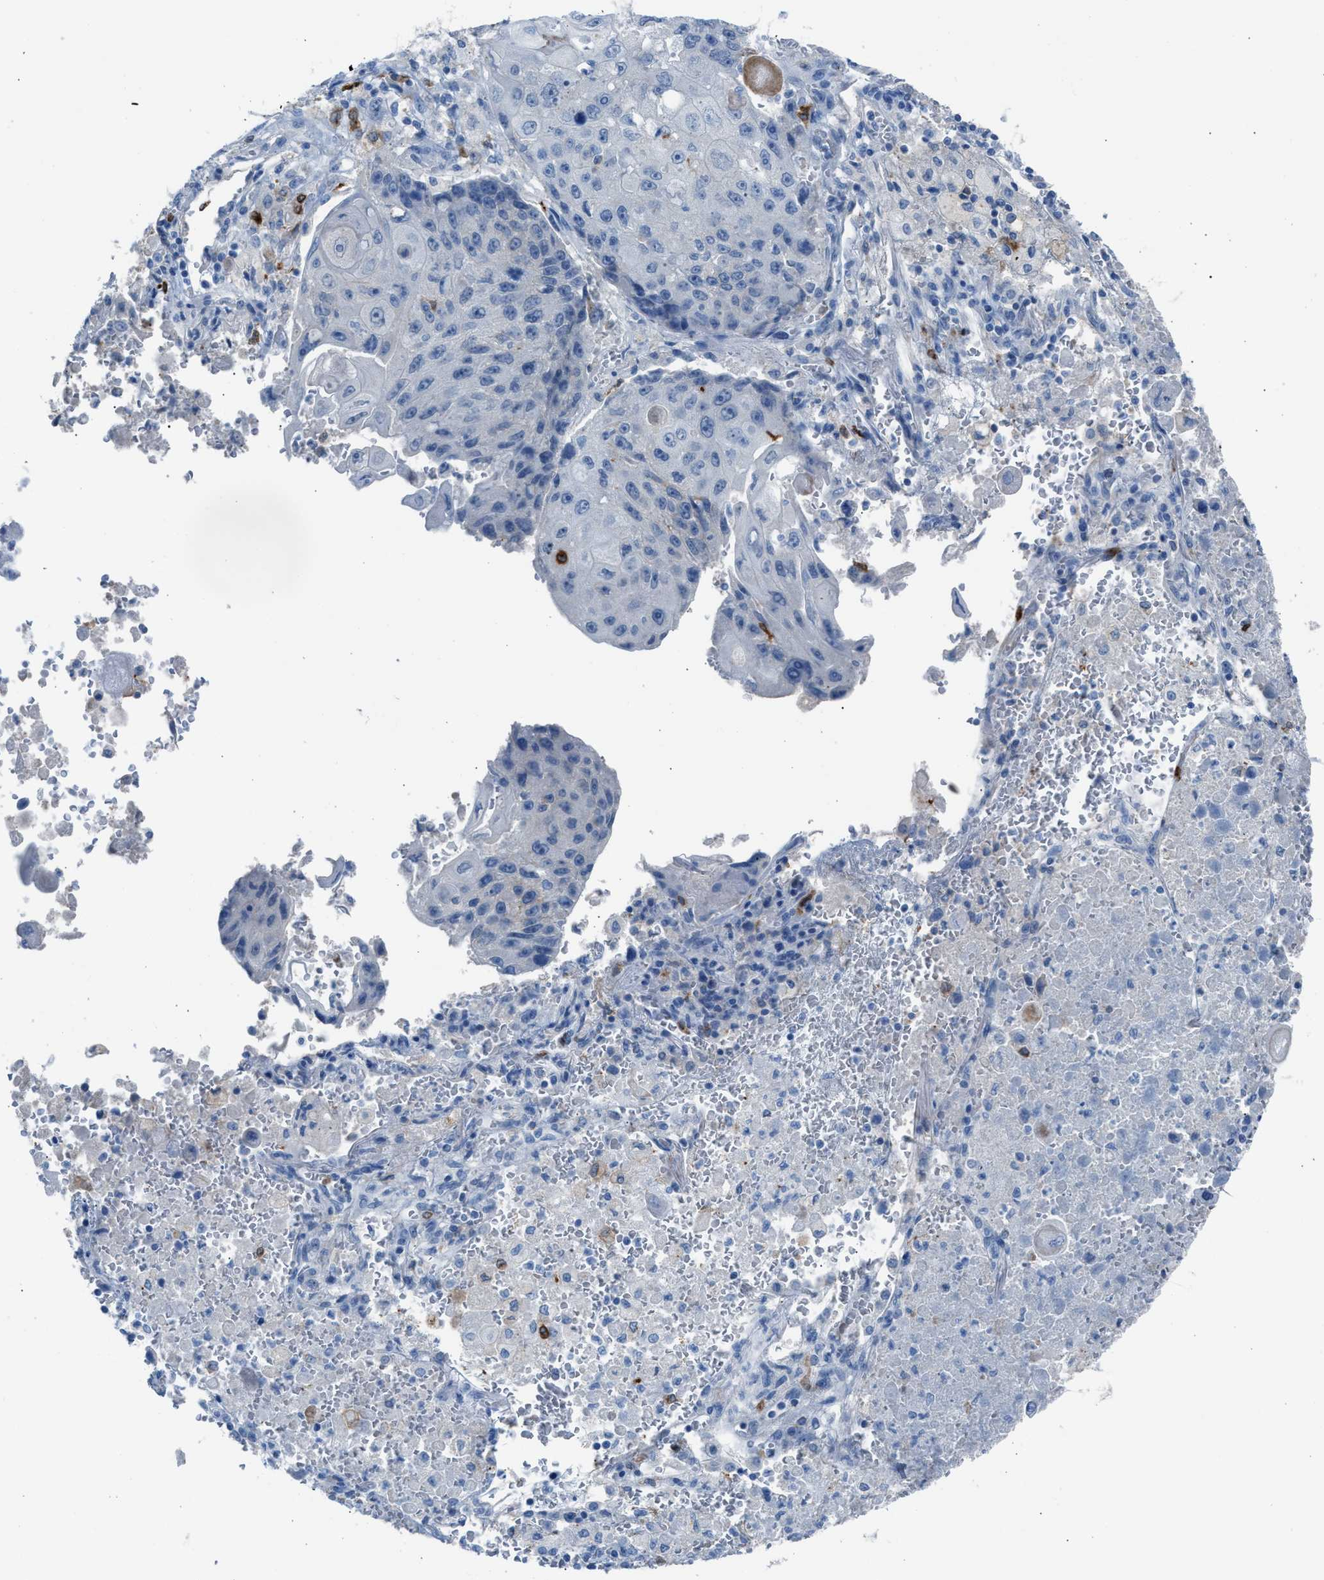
{"staining": {"intensity": "negative", "quantity": "none", "location": "none"}, "tissue": "lung cancer", "cell_type": "Tumor cells", "image_type": "cancer", "snomed": [{"axis": "morphology", "description": "Squamous cell carcinoma, NOS"}, {"axis": "topography", "description": "Lung"}], "caption": "This is a micrograph of immunohistochemistry (IHC) staining of lung squamous cell carcinoma, which shows no positivity in tumor cells. Brightfield microscopy of IHC stained with DAB (3,3'-diaminobenzidine) (brown) and hematoxylin (blue), captured at high magnification.", "gene": "CLEC10A", "patient": {"sex": "male", "age": 61}}